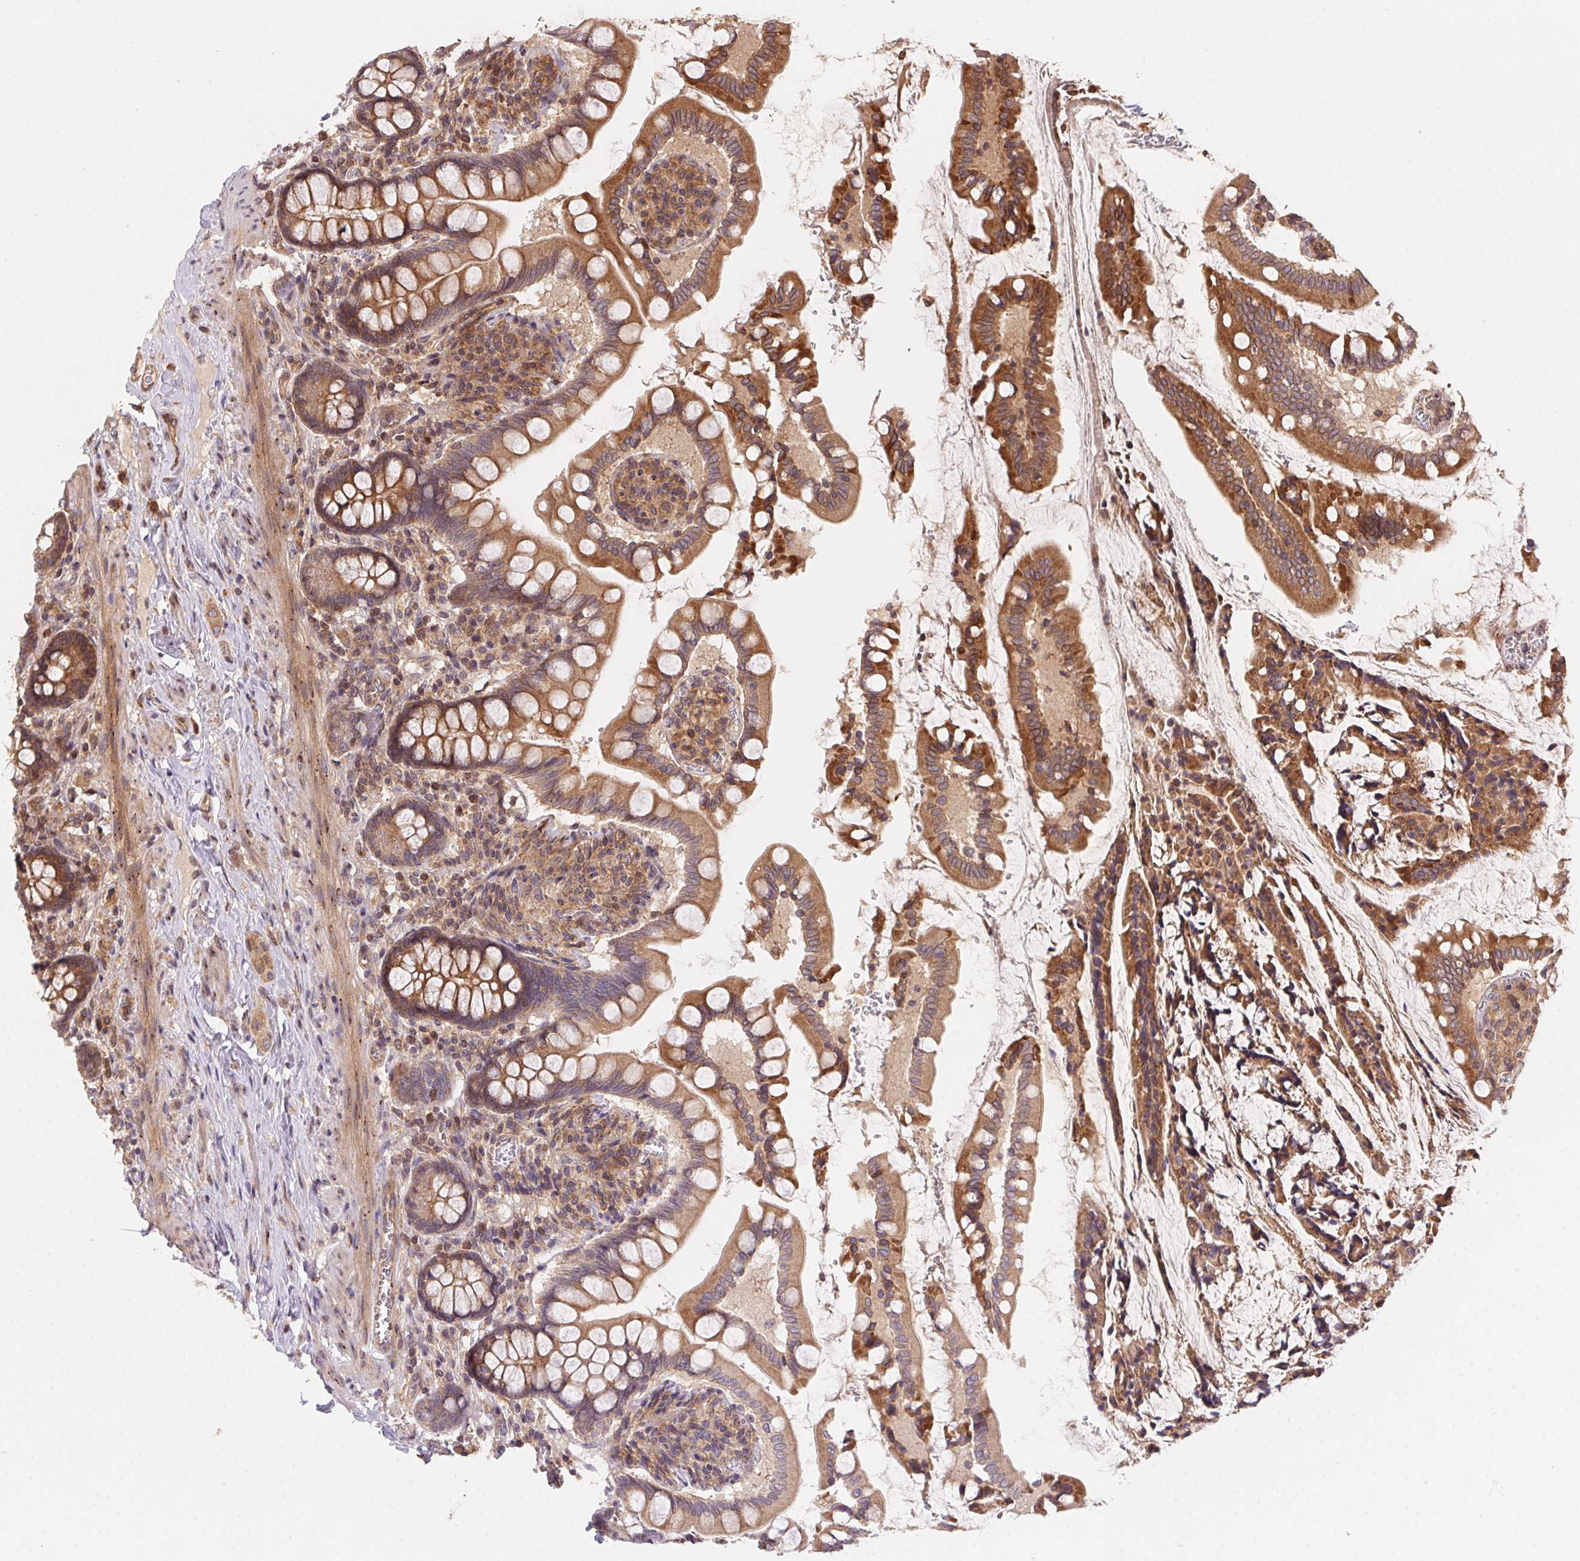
{"staining": {"intensity": "moderate", "quantity": ">75%", "location": "cytoplasmic/membranous"}, "tissue": "small intestine", "cell_type": "Glandular cells", "image_type": "normal", "snomed": [{"axis": "morphology", "description": "Normal tissue, NOS"}, {"axis": "topography", "description": "Small intestine"}], "caption": "DAB (3,3'-diaminobenzidine) immunohistochemical staining of unremarkable human small intestine exhibits moderate cytoplasmic/membranous protein staining in approximately >75% of glandular cells. The protein is shown in brown color, while the nuclei are stained blue.", "gene": "MEX3D", "patient": {"sex": "female", "age": 56}}